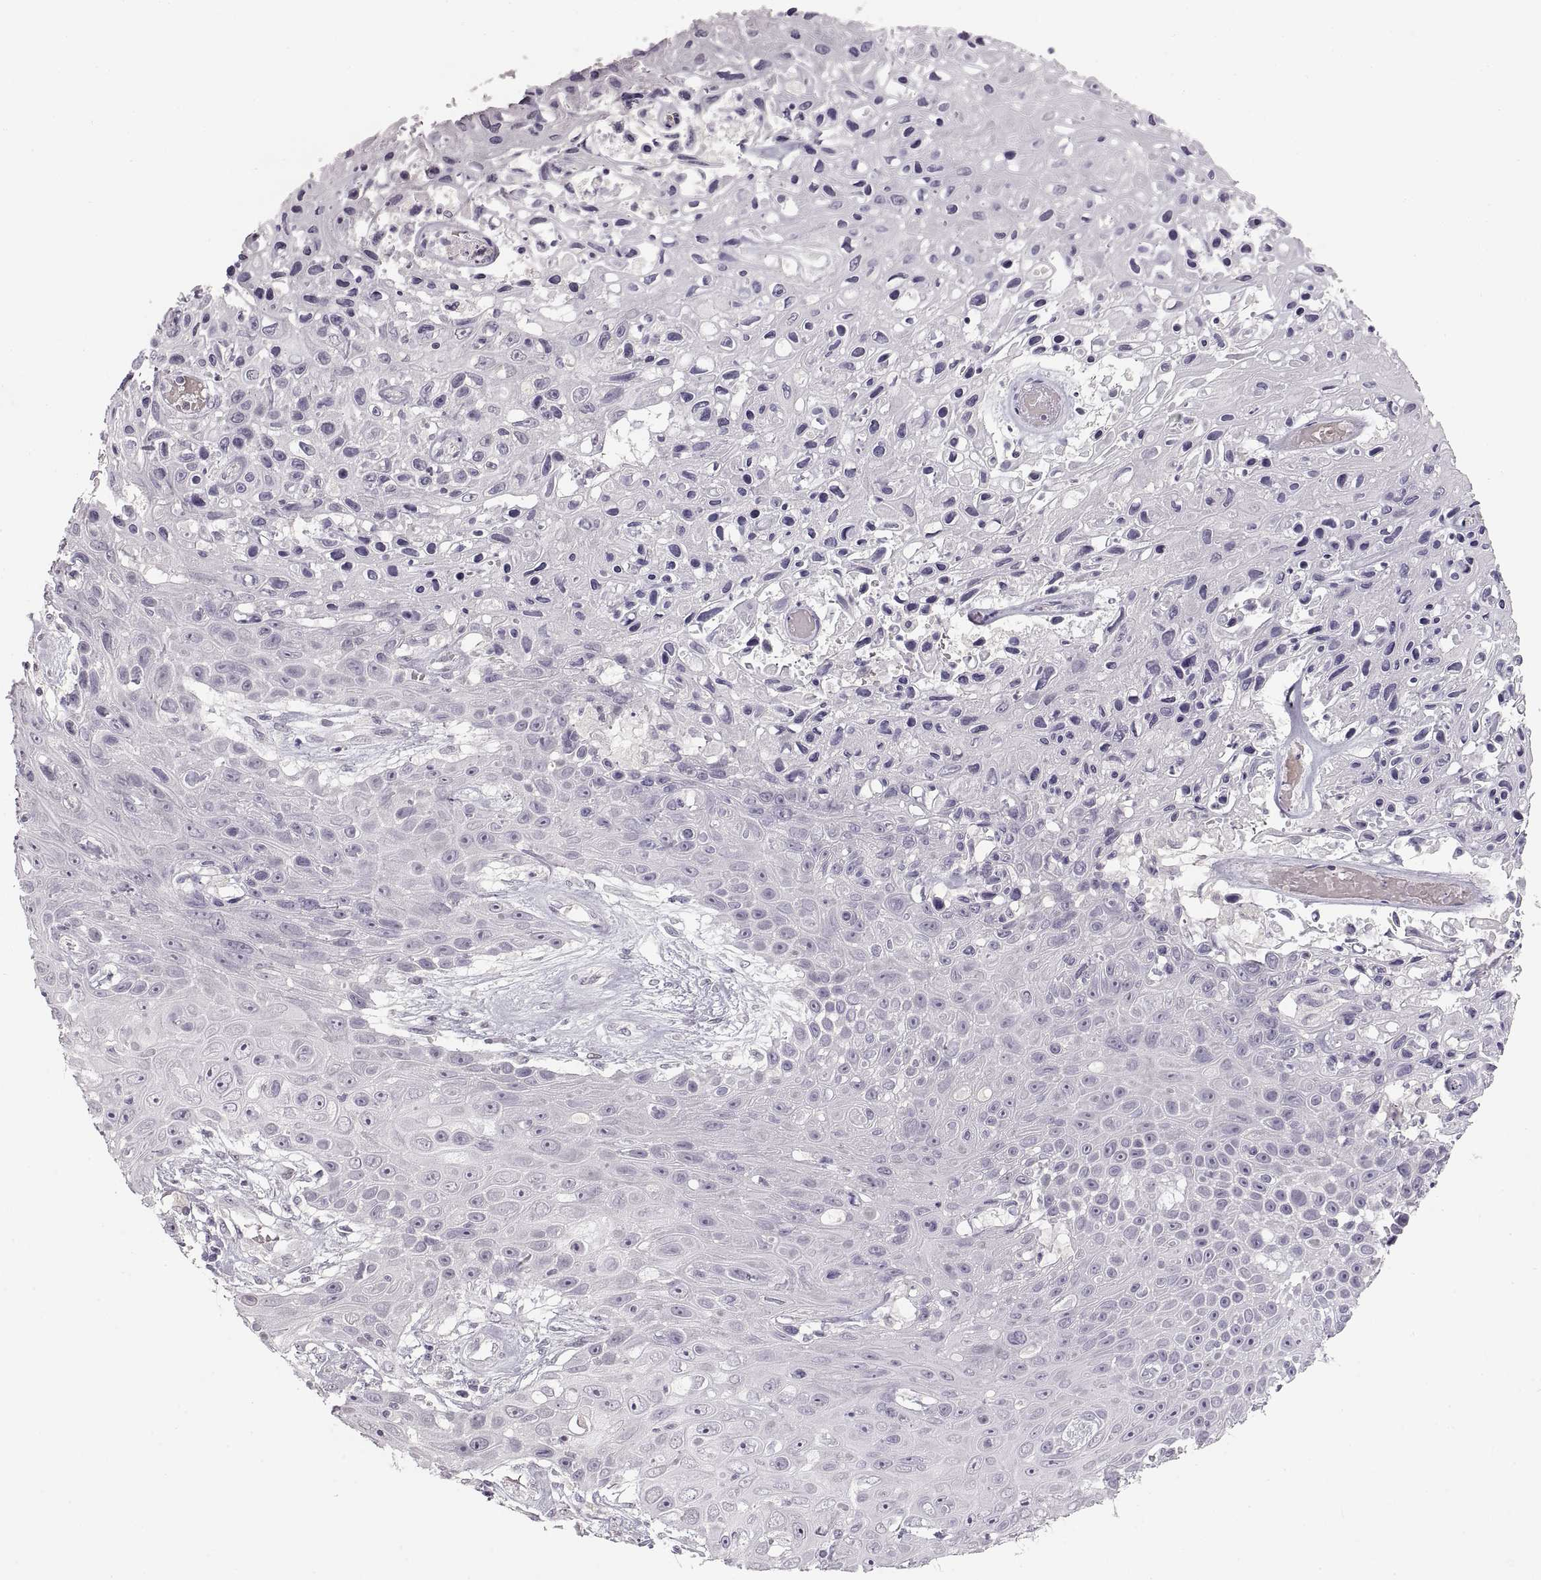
{"staining": {"intensity": "negative", "quantity": "none", "location": "none"}, "tissue": "skin cancer", "cell_type": "Tumor cells", "image_type": "cancer", "snomed": [{"axis": "morphology", "description": "Squamous cell carcinoma, NOS"}, {"axis": "topography", "description": "Skin"}], "caption": "This is an immunohistochemistry (IHC) micrograph of human skin squamous cell carcinoma. There is no positivity in tumor cells.", "gene": "PCSK2", "patient": {"sex": "male", "age": 82}}